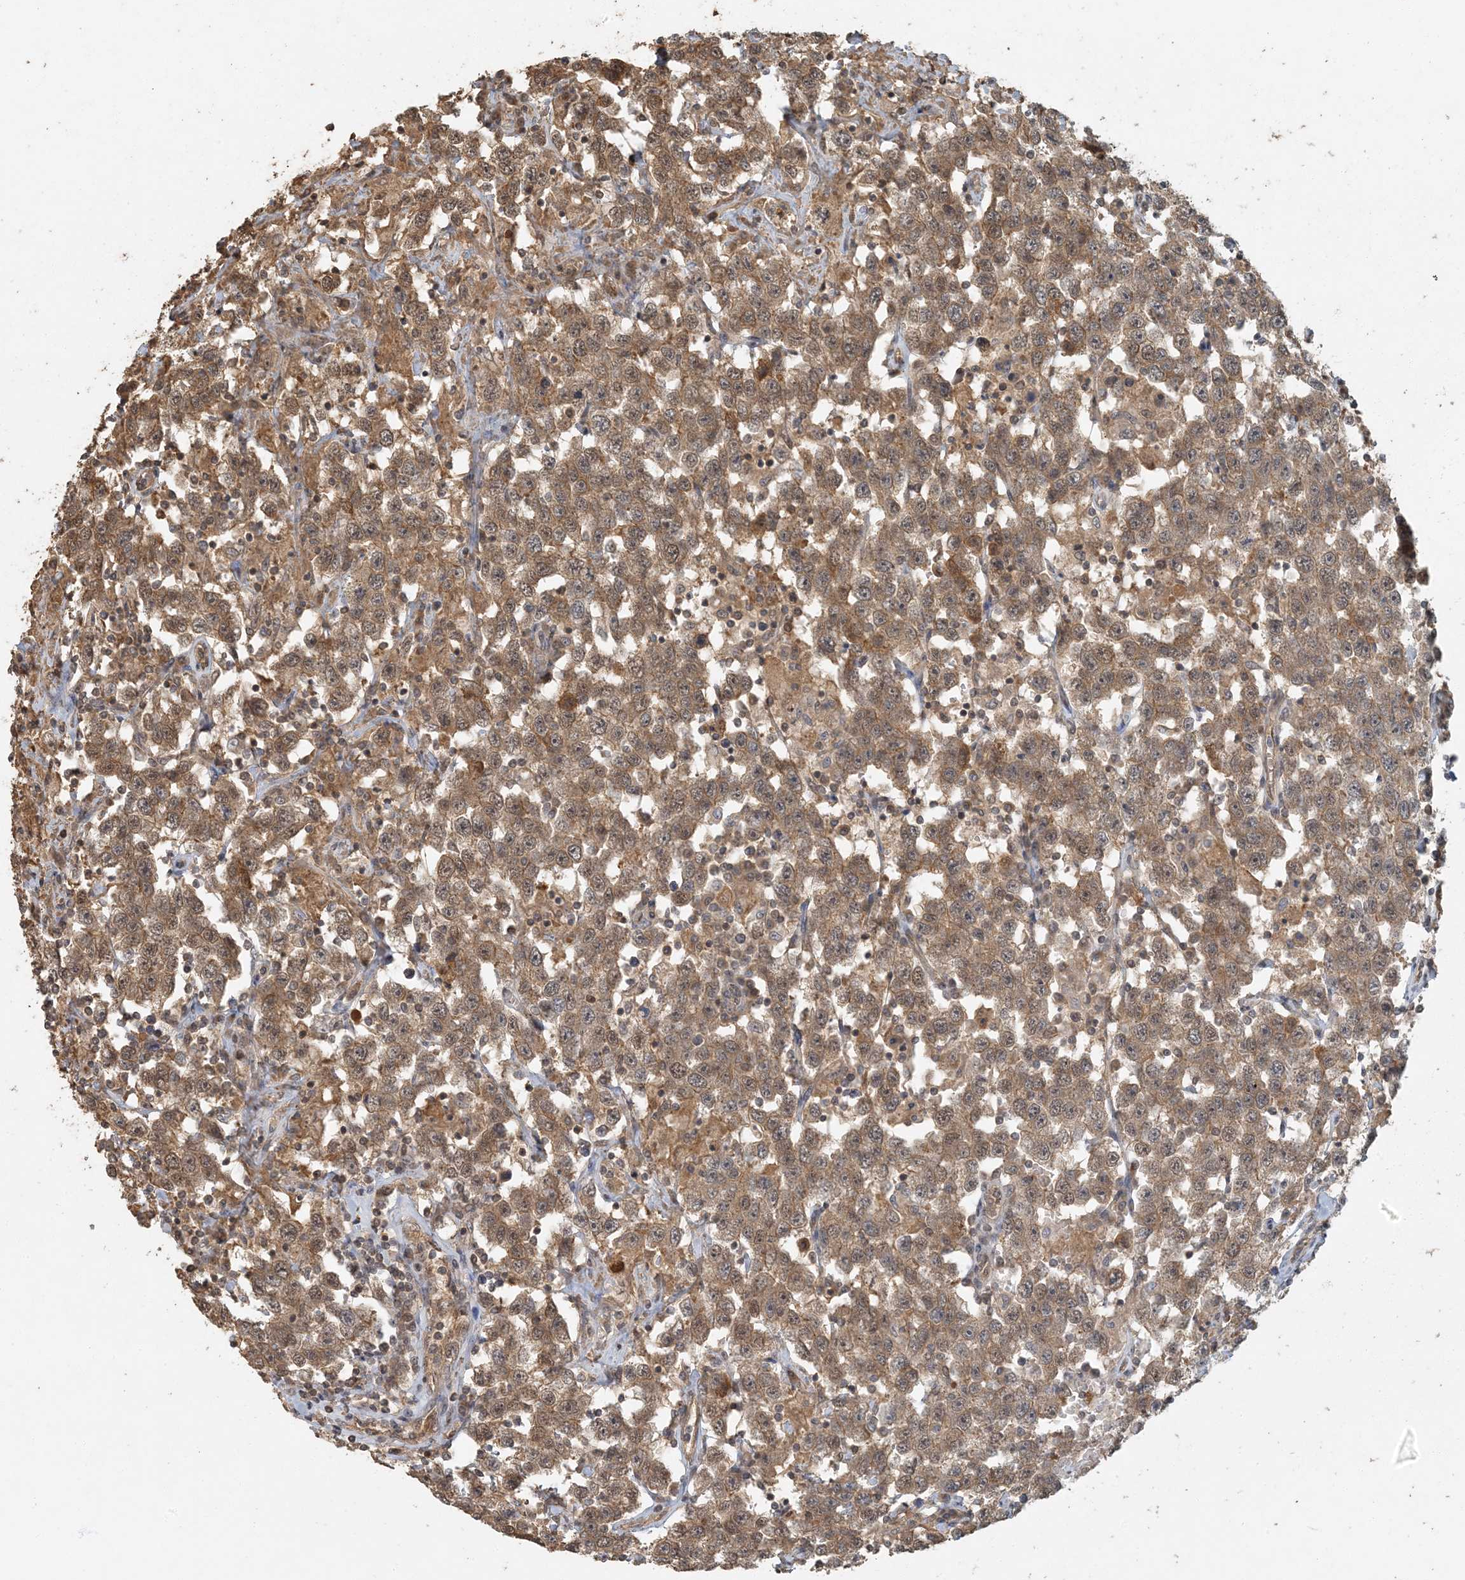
{"staining": {"intensity": "moderate", "quantity": ">75%", "location": "cytoplasmic/membranous"}, "tissue": "testis cancer", "cell_type": "Tumor cells", "image_type": "cancer", "snomed": [{"axis": "morphology", "description": "Seminoma, NOS"}, {"axis": "topography", "description": "Testis"}], "caption": "This histopathology image displays immunohistochemistry (IHC) staining of testis seminoma, with medium moderate cytoplasmic/membranous staining in about >75% of tumor cells.", "gene": "AK9", "patient": {"sex": "male", "age": 41}}